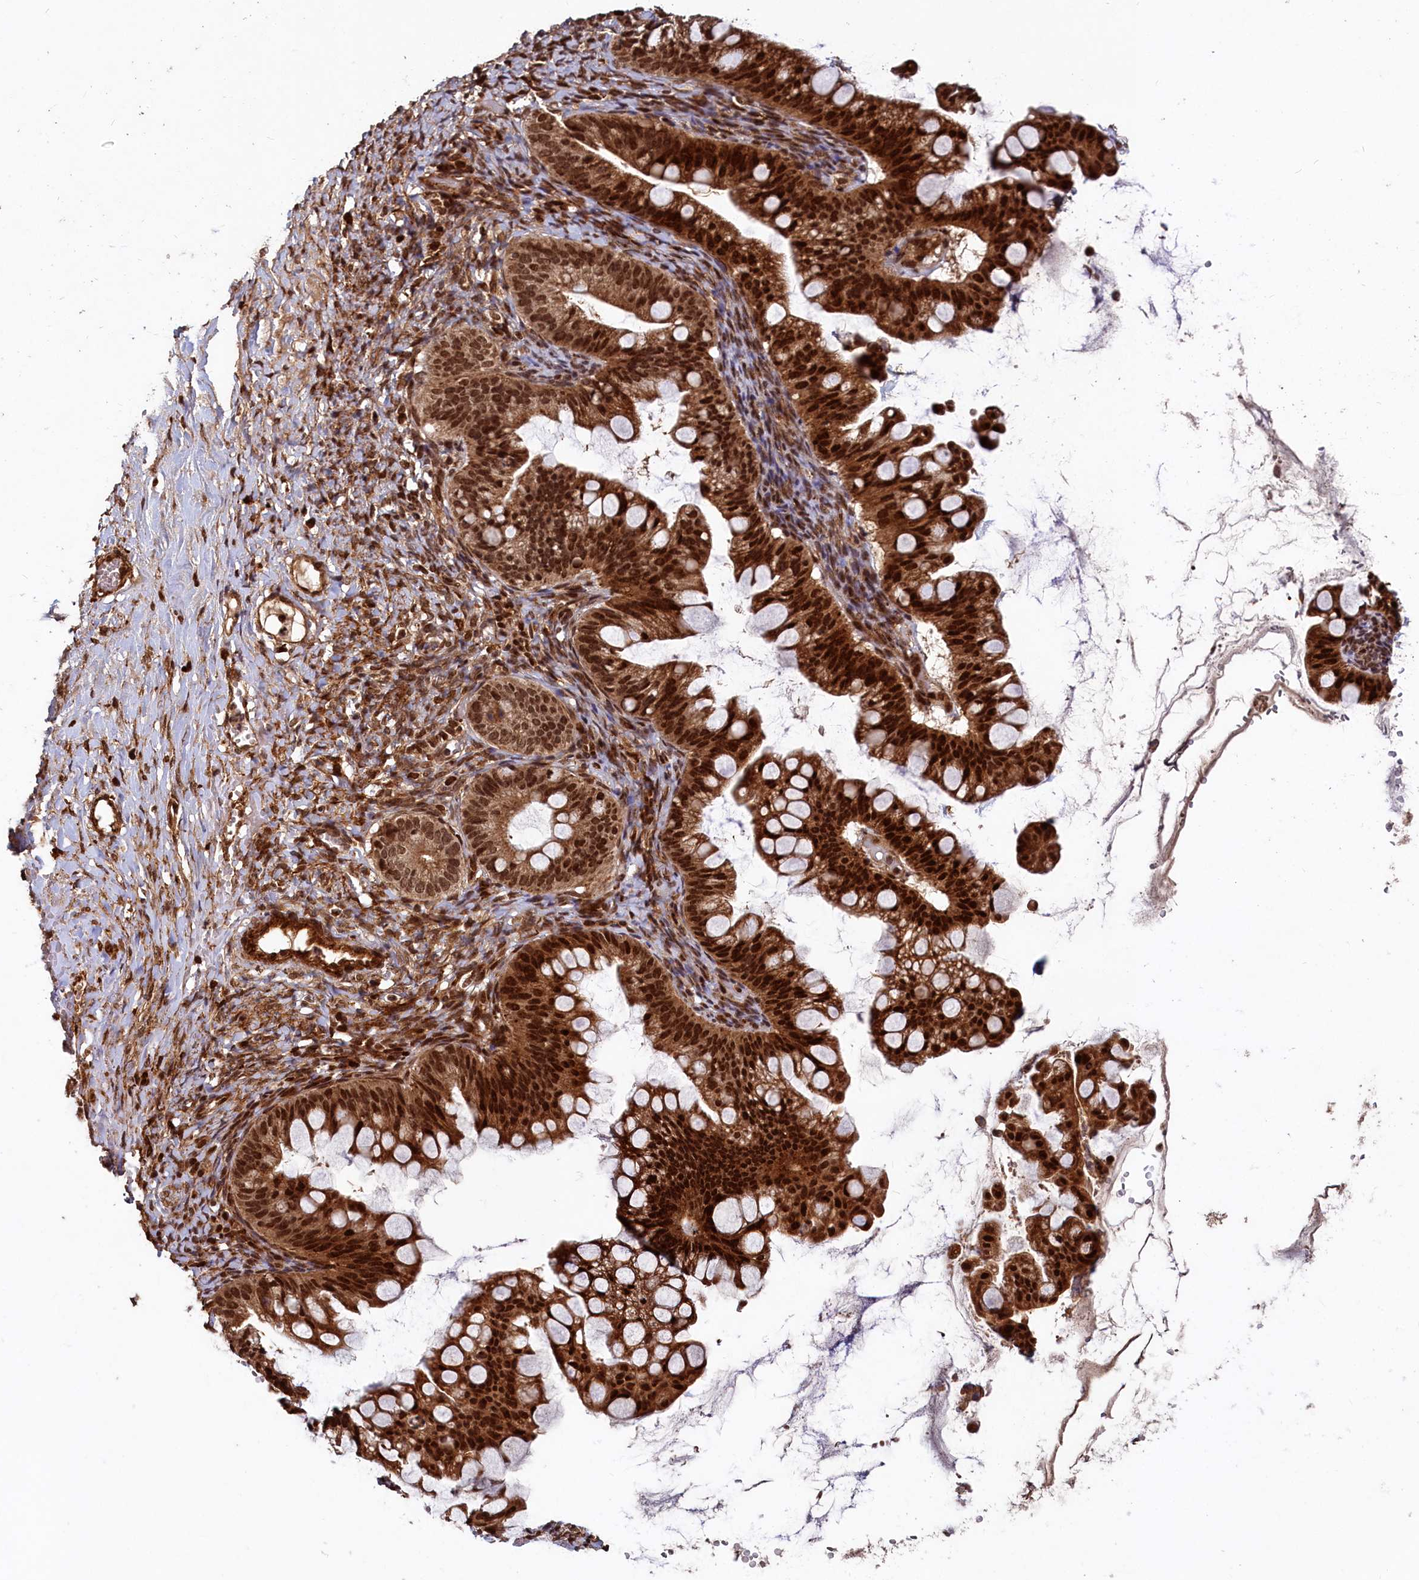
{"staining": {"intensity": "strong", "quantity": ">75%", "location": "cytoplasmic/membranous,nuclear"}, "tissue": "ovarian cancer", "cell_type": "Tumor cells", "image_type": "cancer", "snomed": [{"axis": "morphology", "description": "Cystadenocarcinoma, mucinous, NOS"}, {"axis": "topography", "description": "Ovary"}], "caption": "This histopathology image displays immunohistochemistry staining of ovarian cancer (mucinous cystadenocarcinoma), with high strong cytoplasmic/membranous and nuclear expression in approximately >75% of tumor cells.", "gene": "TRIM23", "patient": {"sex": "female", "age": 73}}